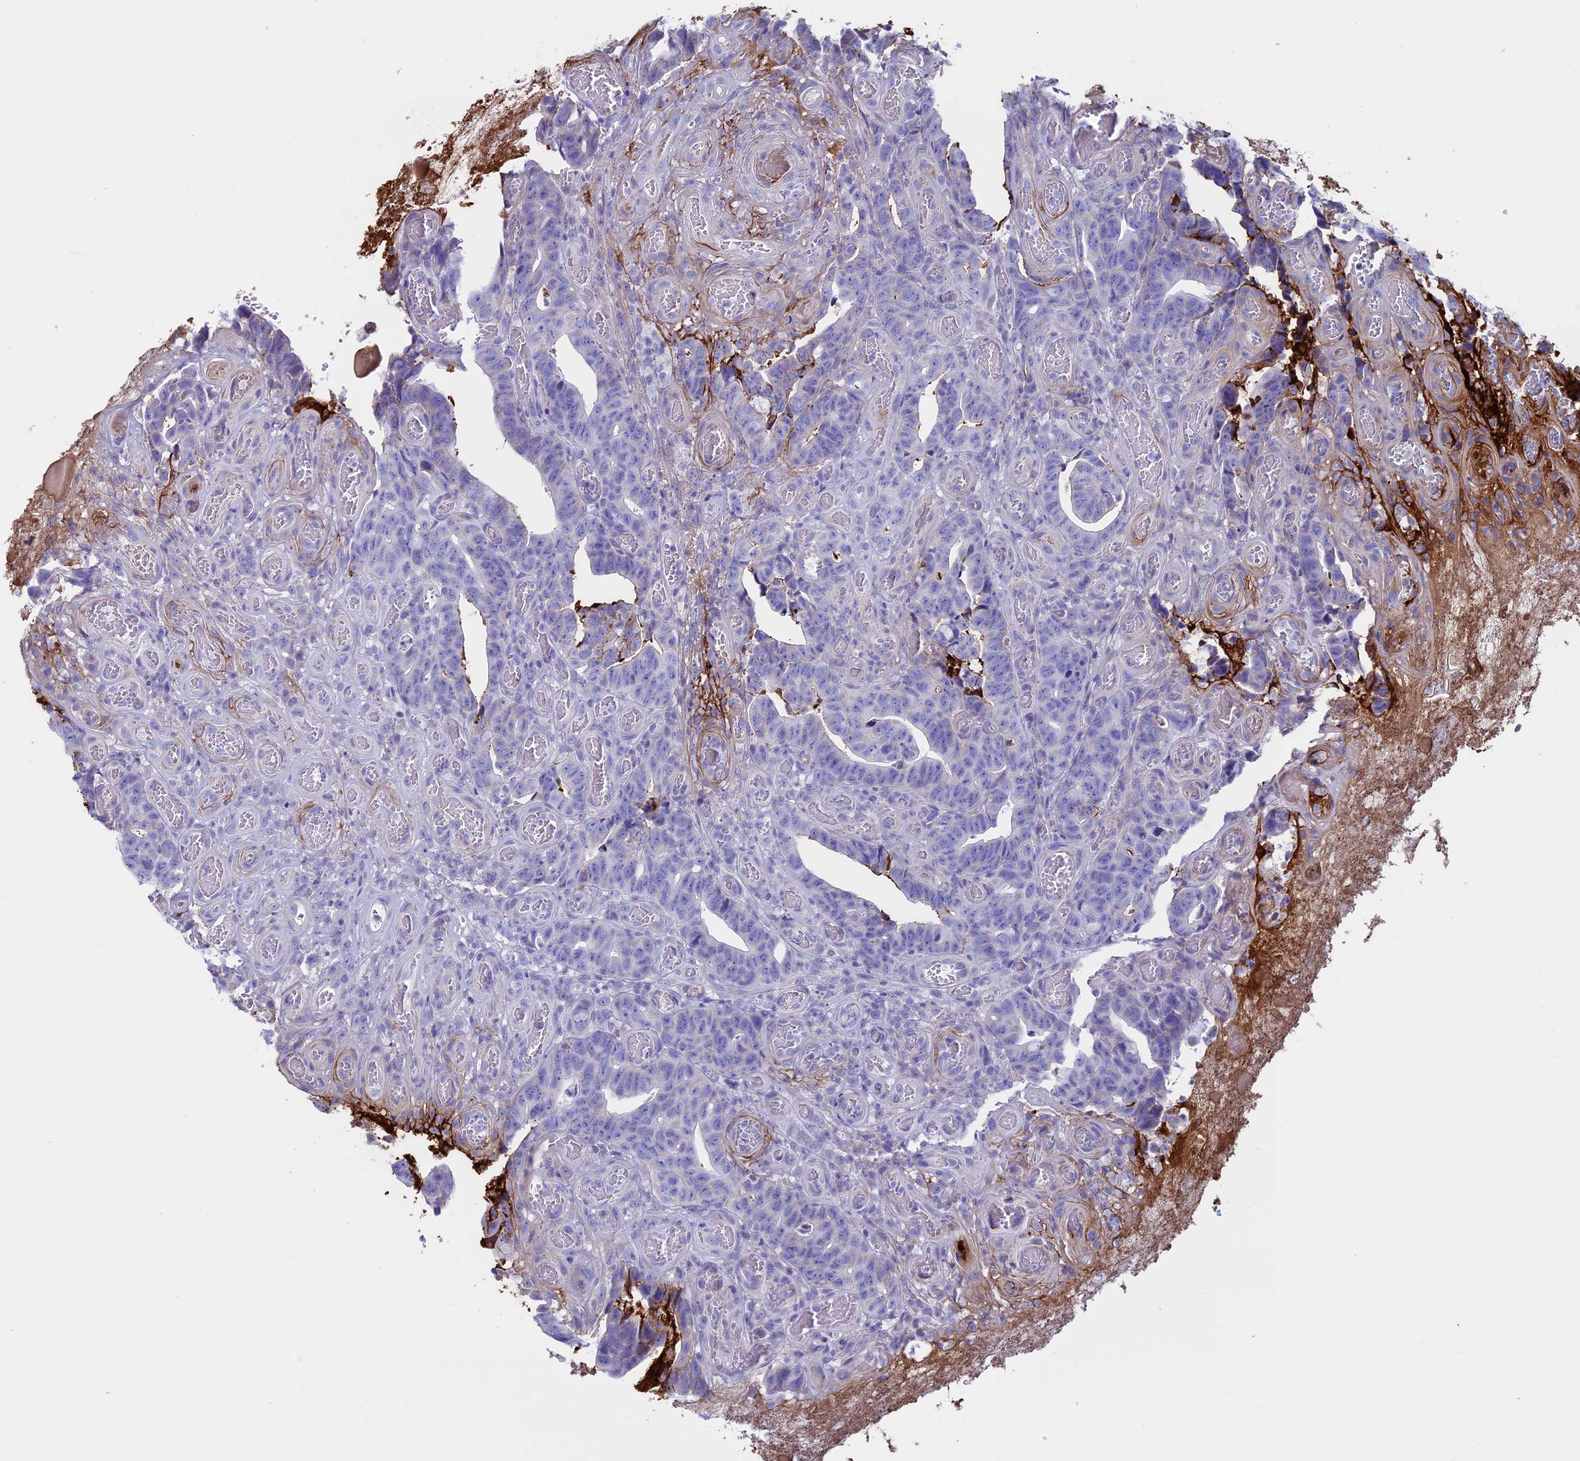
{"staining": {"intensity": "negative", "quantity": "none", "location": "none"}, "tissue": "colorectal cancer", "cell_type": "Tumor cells", "image_type": "cancer", "snomed": [{"axis": "morphology", "description": "Adenocarcinoma, NOS"}, {"axis": "topography", "description": "Colon"}], "caption": "The immunohistochemistry (IHC) histopathology image has no significant staining in tumor cells of colorectal cancer tissue.", "gene": "NDUFB9", "patient": {"sex": "female", "age": 82}}